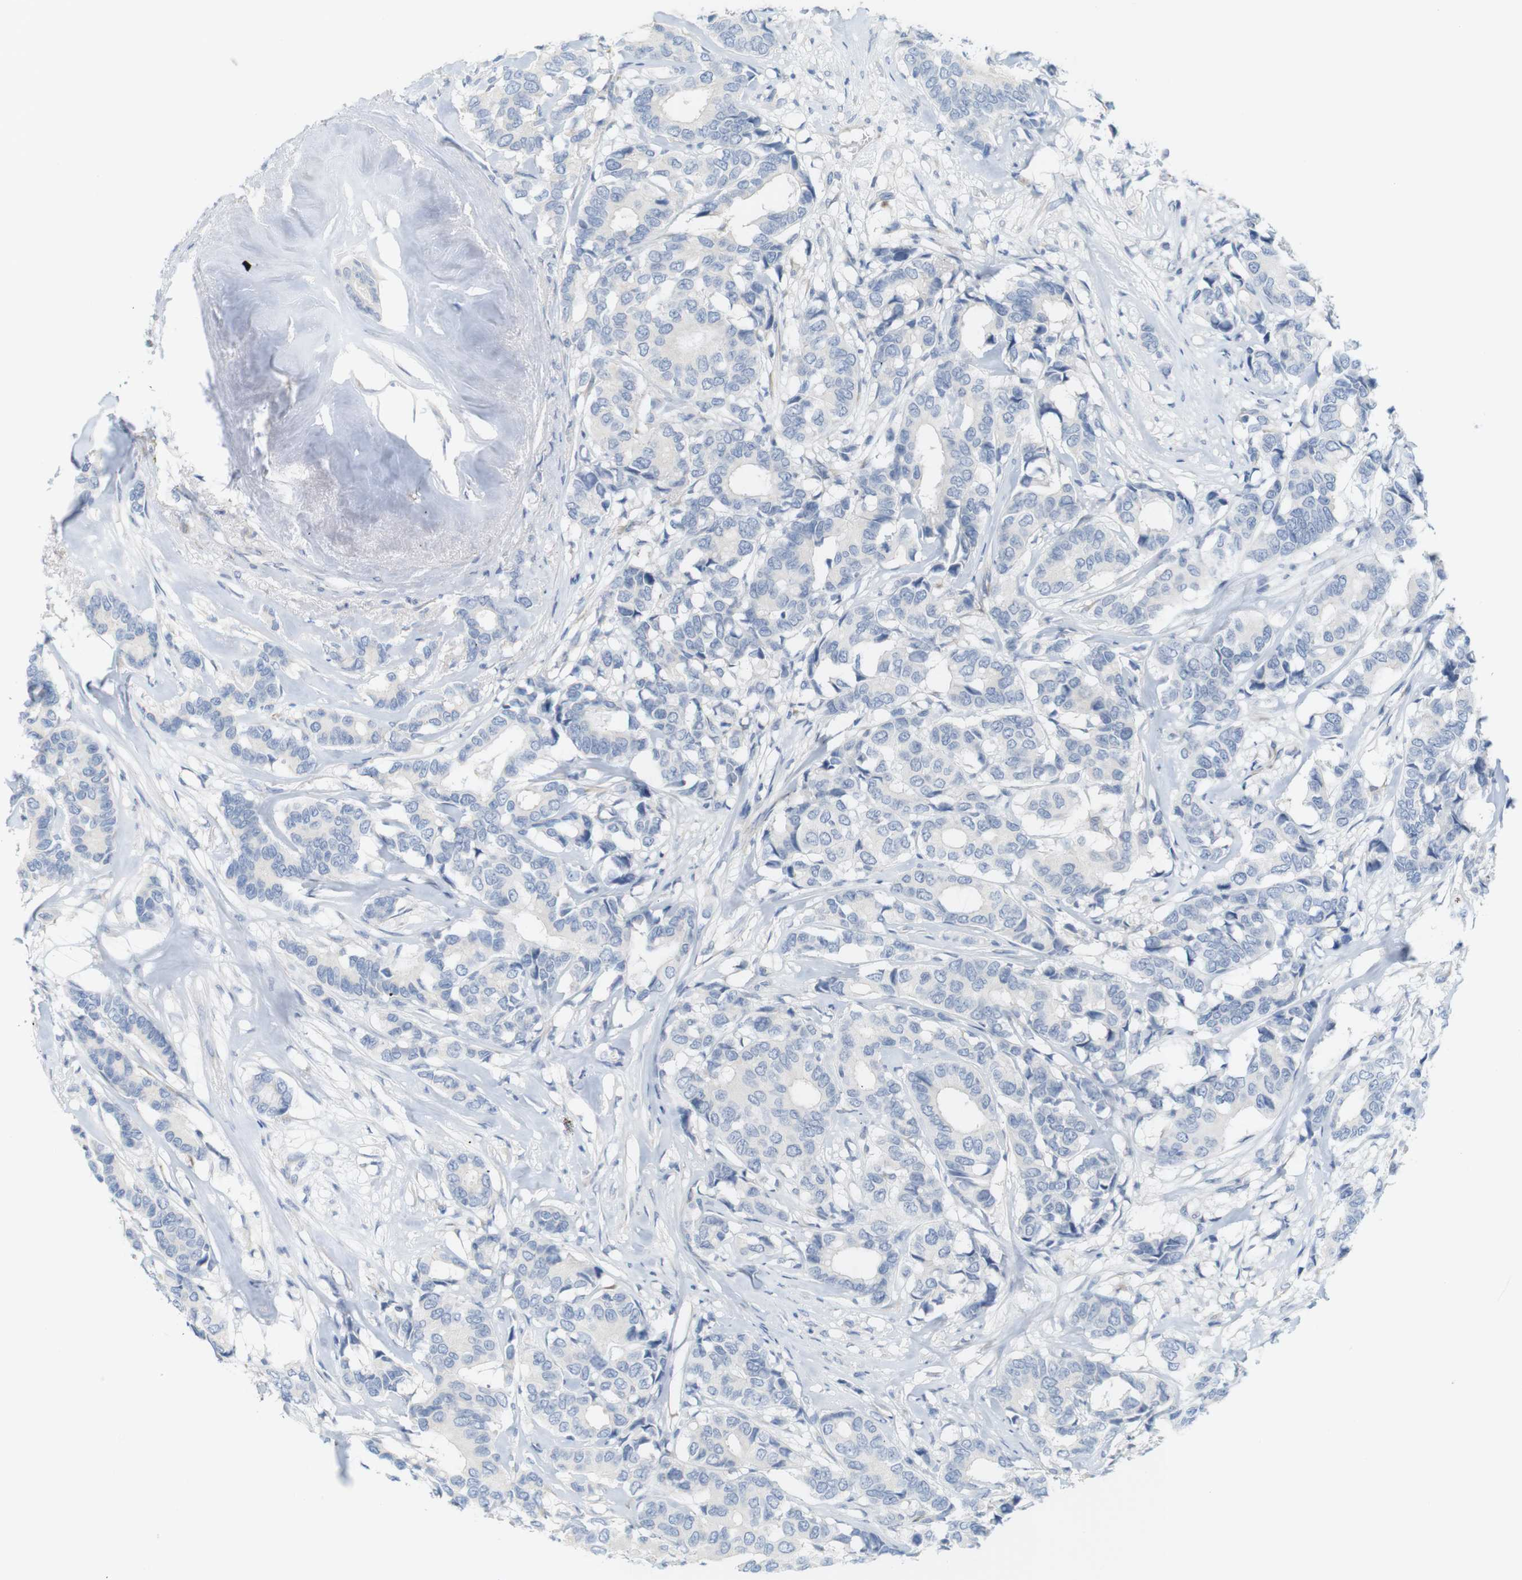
{"staining": {"intensity": "negative", "quantity": "none", "location": "none"}, "tissue": "breast cancer", "cell_type": "Tumor cells", "image_type": "cancer", "snomed": [{"axis": "morphology", "description": "Duct carcinoma"}, {"axis": "topography", "description": "Breast"}], "caption": "Immunohistochemistry micrograph of human invasive ductal carcinoma (breast) stained for a protein (brown), which displays no staining in tumor cells.", "gene": "RGS9", "patient": {"sex": "female", "age": 87}}